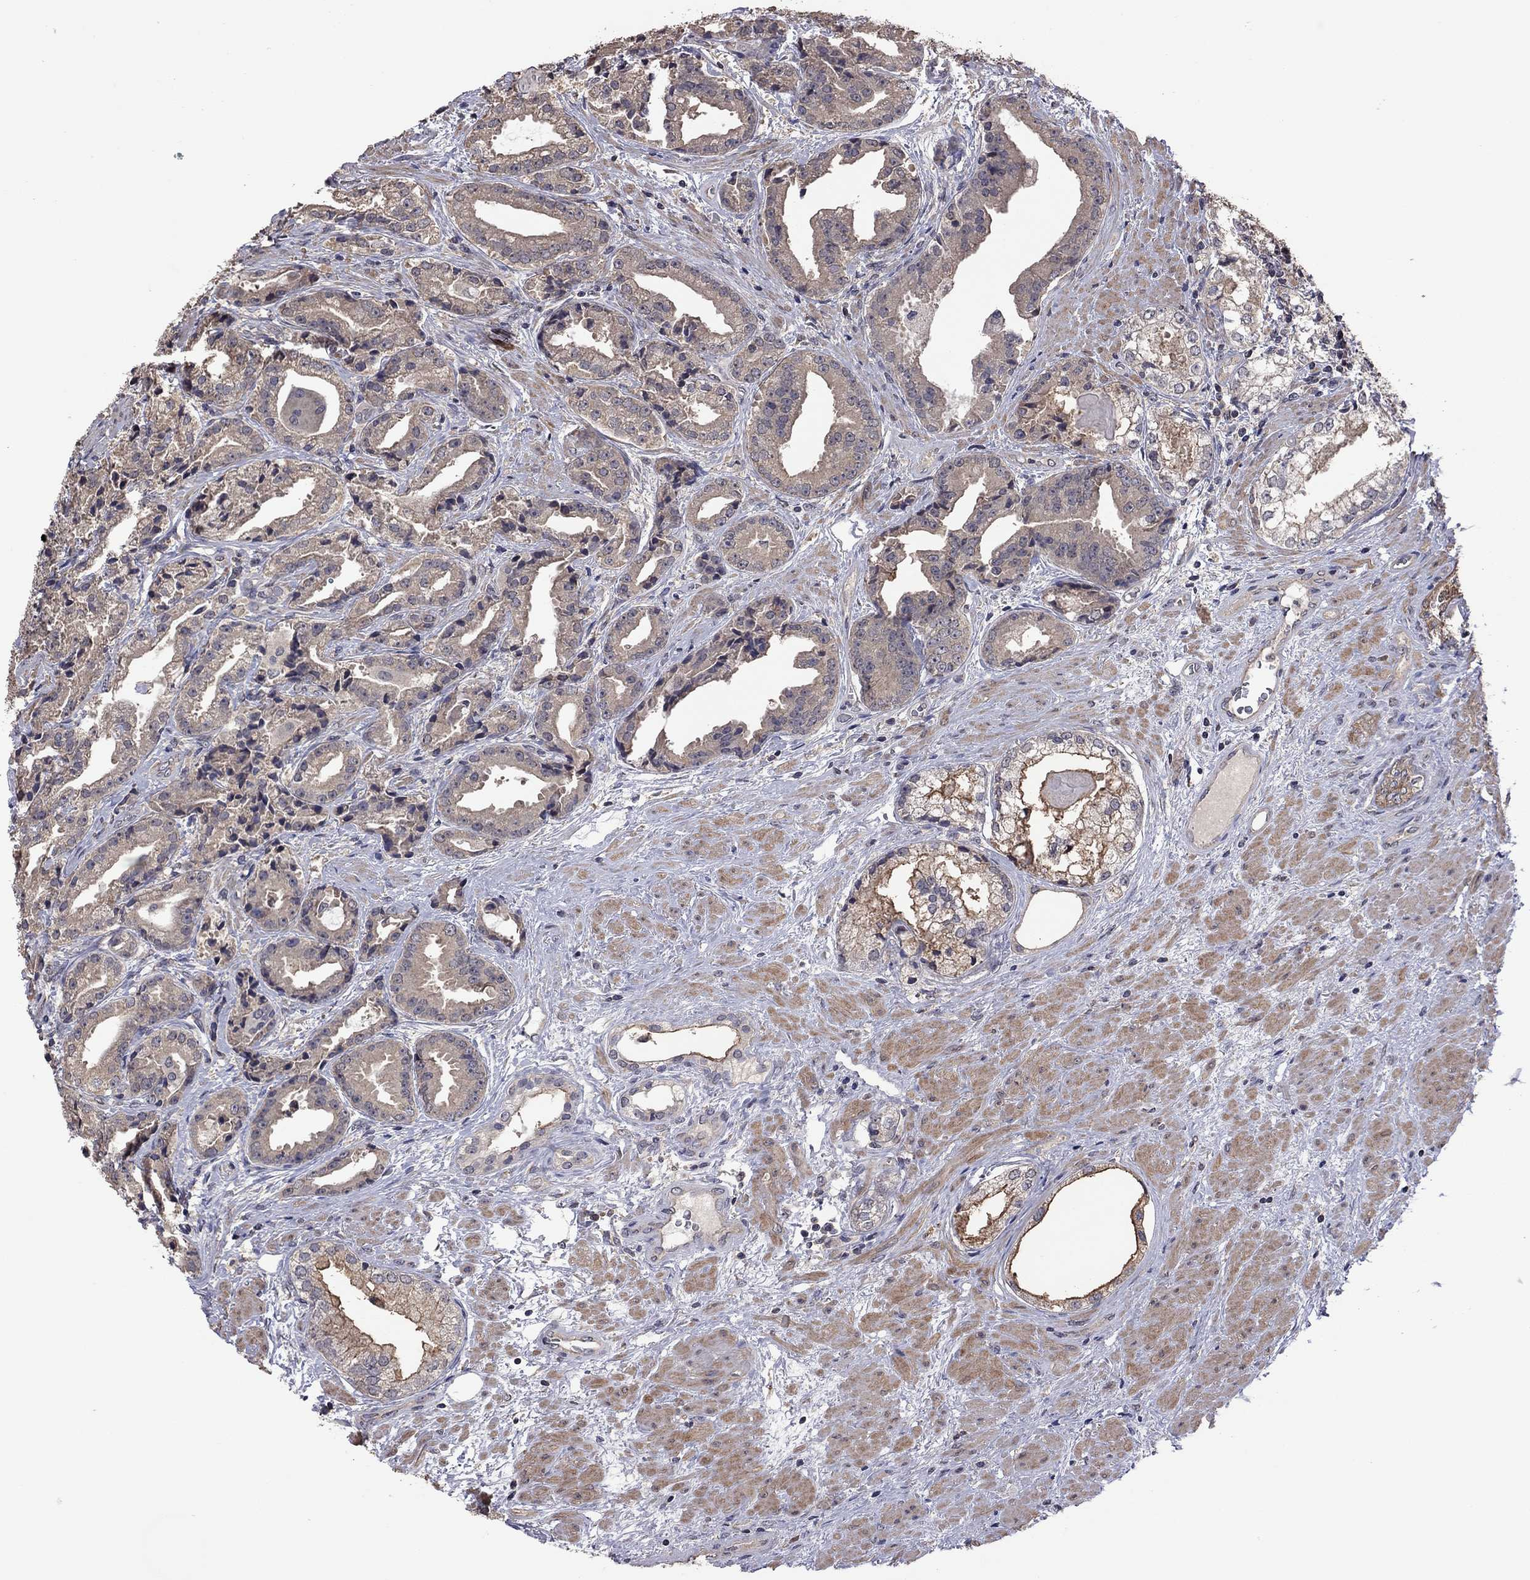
{"staining": {"intensity": "weak", "quantity": ">75%", "location": "cytoplasmic/membranous"}, "tissue": "prostate cancer", "cell_type": "Tumor cells", "image_type": "cancer", "snomed": [{"axis": "morphology", "description": "Adenocarcinoma, NOS"}, {"axis": "morphology", "description": "Adenocarcinoma, High grade"}, {"axis": "topography", "description": "Prostate"}], "caption": "IHC of human prostate cancer (adenocarcinoma) demonstrates low levels of weak cytoplasmic/membranous staining in about >75% of tumor cells.", "gene": "TSNARE1", "patient": {"sex": "male", "age": 64}}